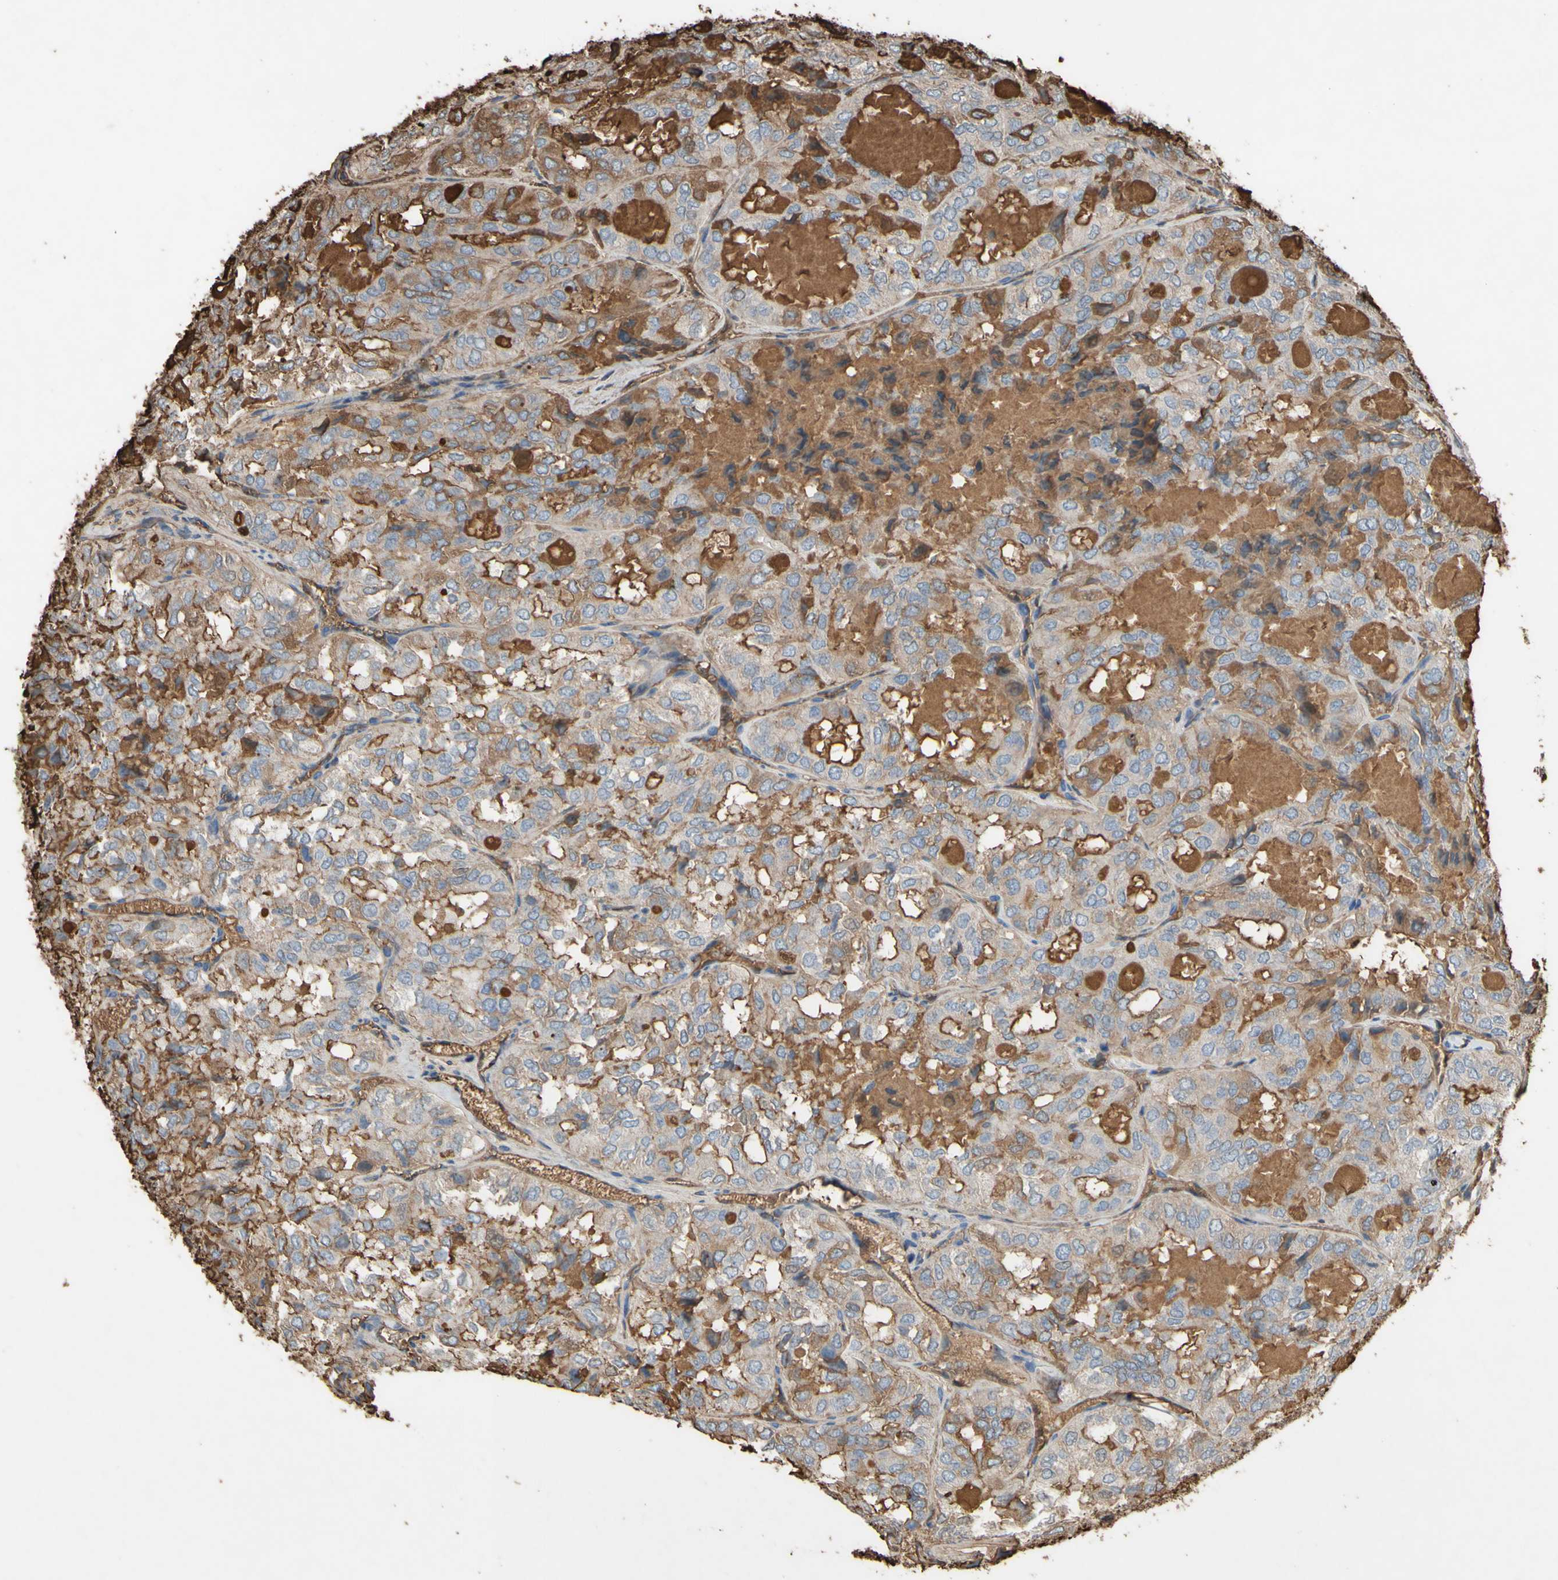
{"staining": {"intensity": "weak", "quantity": "25%-75%", "location": "cytoplasmic/membranous"}, "tissue": "thyroid cancer", "cell_type": "Tumor cells", "image_type": "cancer", "snomed": [{"axis": "morphology", "description": "Follicular adenoma carcinoma, NOS"}, {"axis": "topography", "description": "Thyroid gland"}], "caption": "Weak cytoplasmic/membranous positivity is appreciated in approximately 25%-75% of tumor cells in follicular adenoma carcinoma (thyroid).", "gene": "PTGDS", "patient": {"sex": "male", "age": 75}}